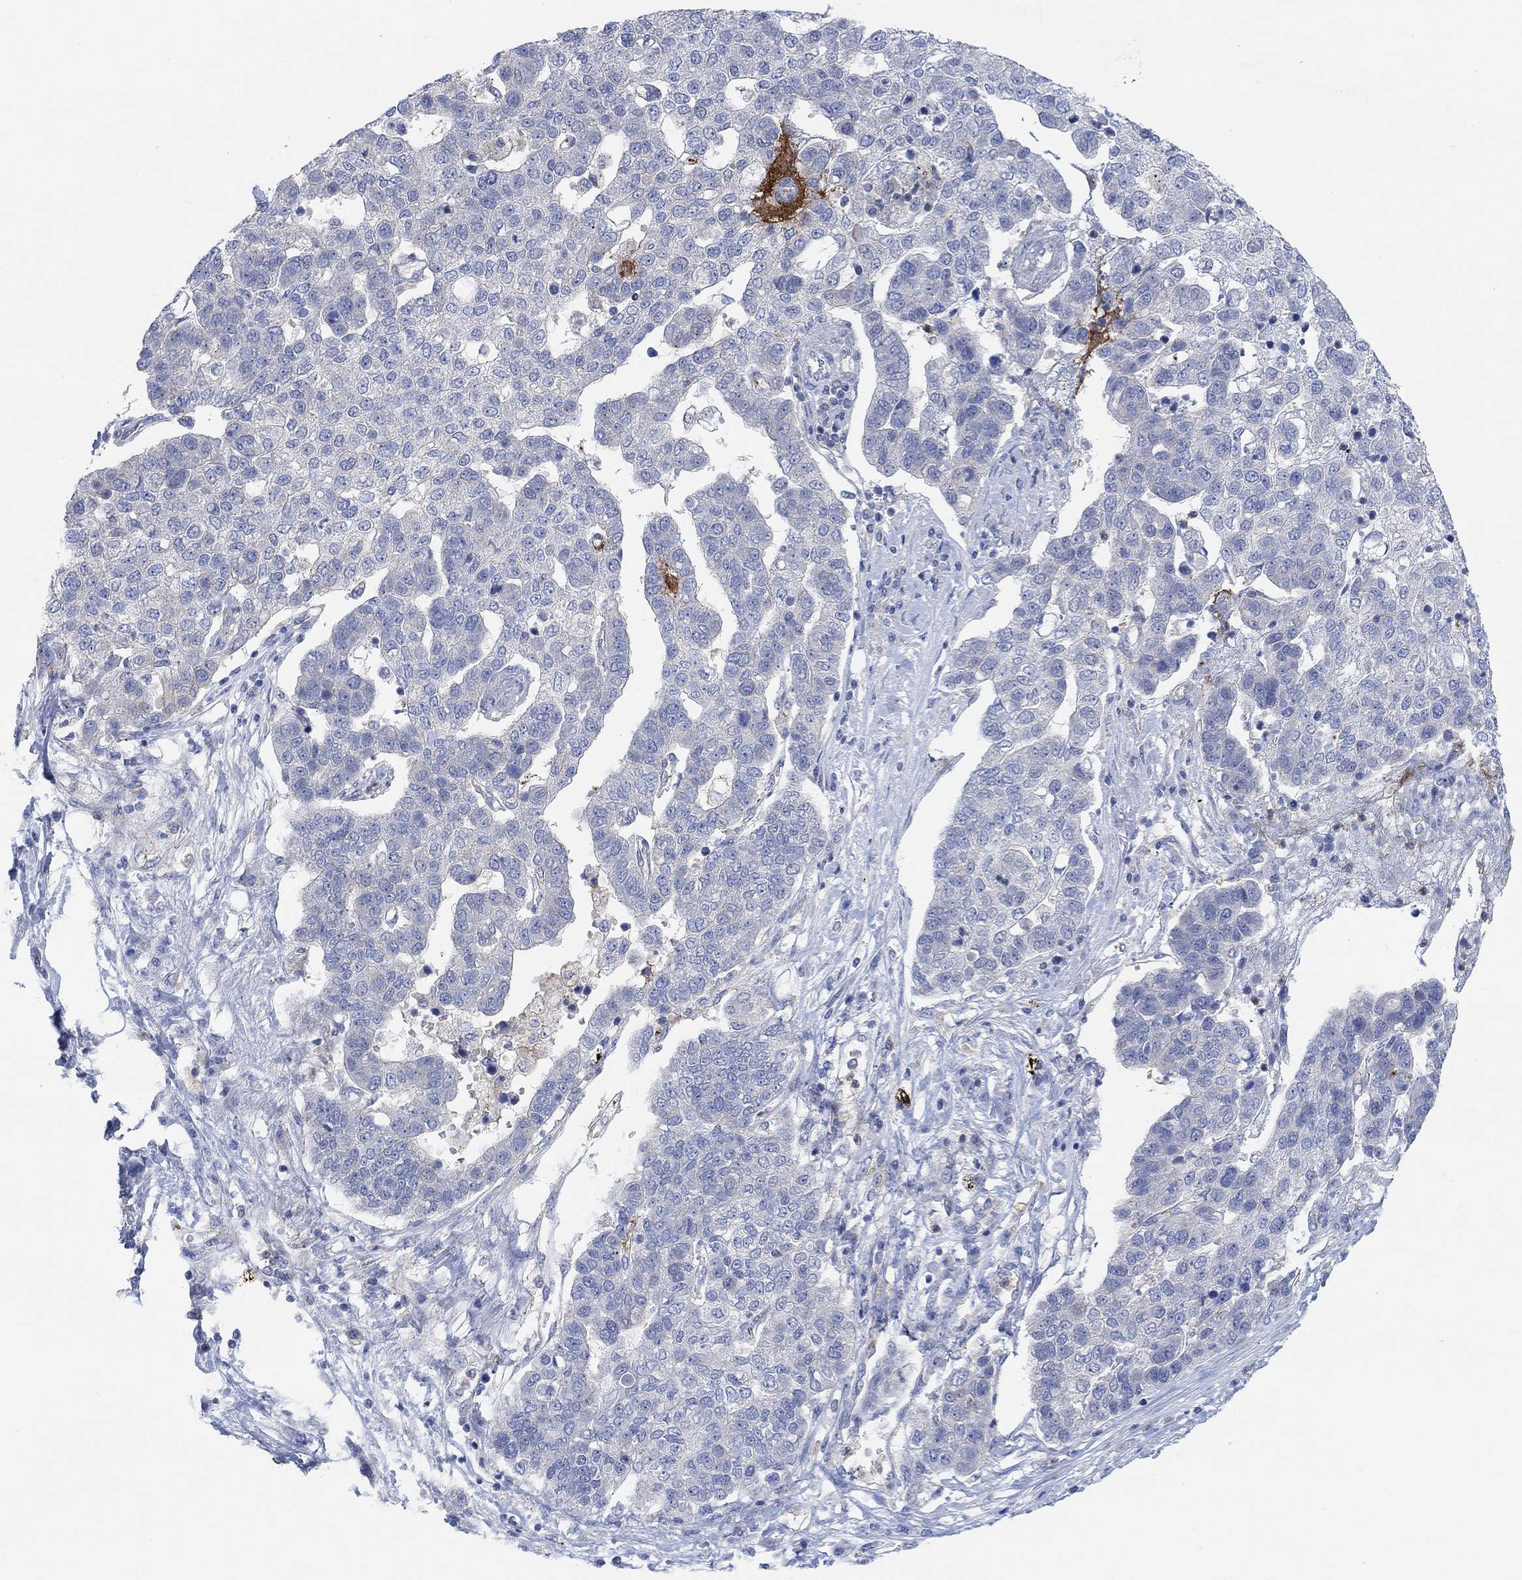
{"staining": {"intensity": "negative", "quantity": "none", "location": "none"}, "tissue": "pancreatic cancer", "cell_type": "Tumor cells", "image_type": "cancer", "snomed": [{"axis": "morphology", "description": "Adenocarcinoma, NOS"}, {"axis": "topography", "description": "Pancreas"}], "caption": "Pancreatic cancer was stained to show a protein in brown. There is no significant staining in tumor cells.", "gene": "PMFBP1", "patient": {"sex": "female", "age": 61}}